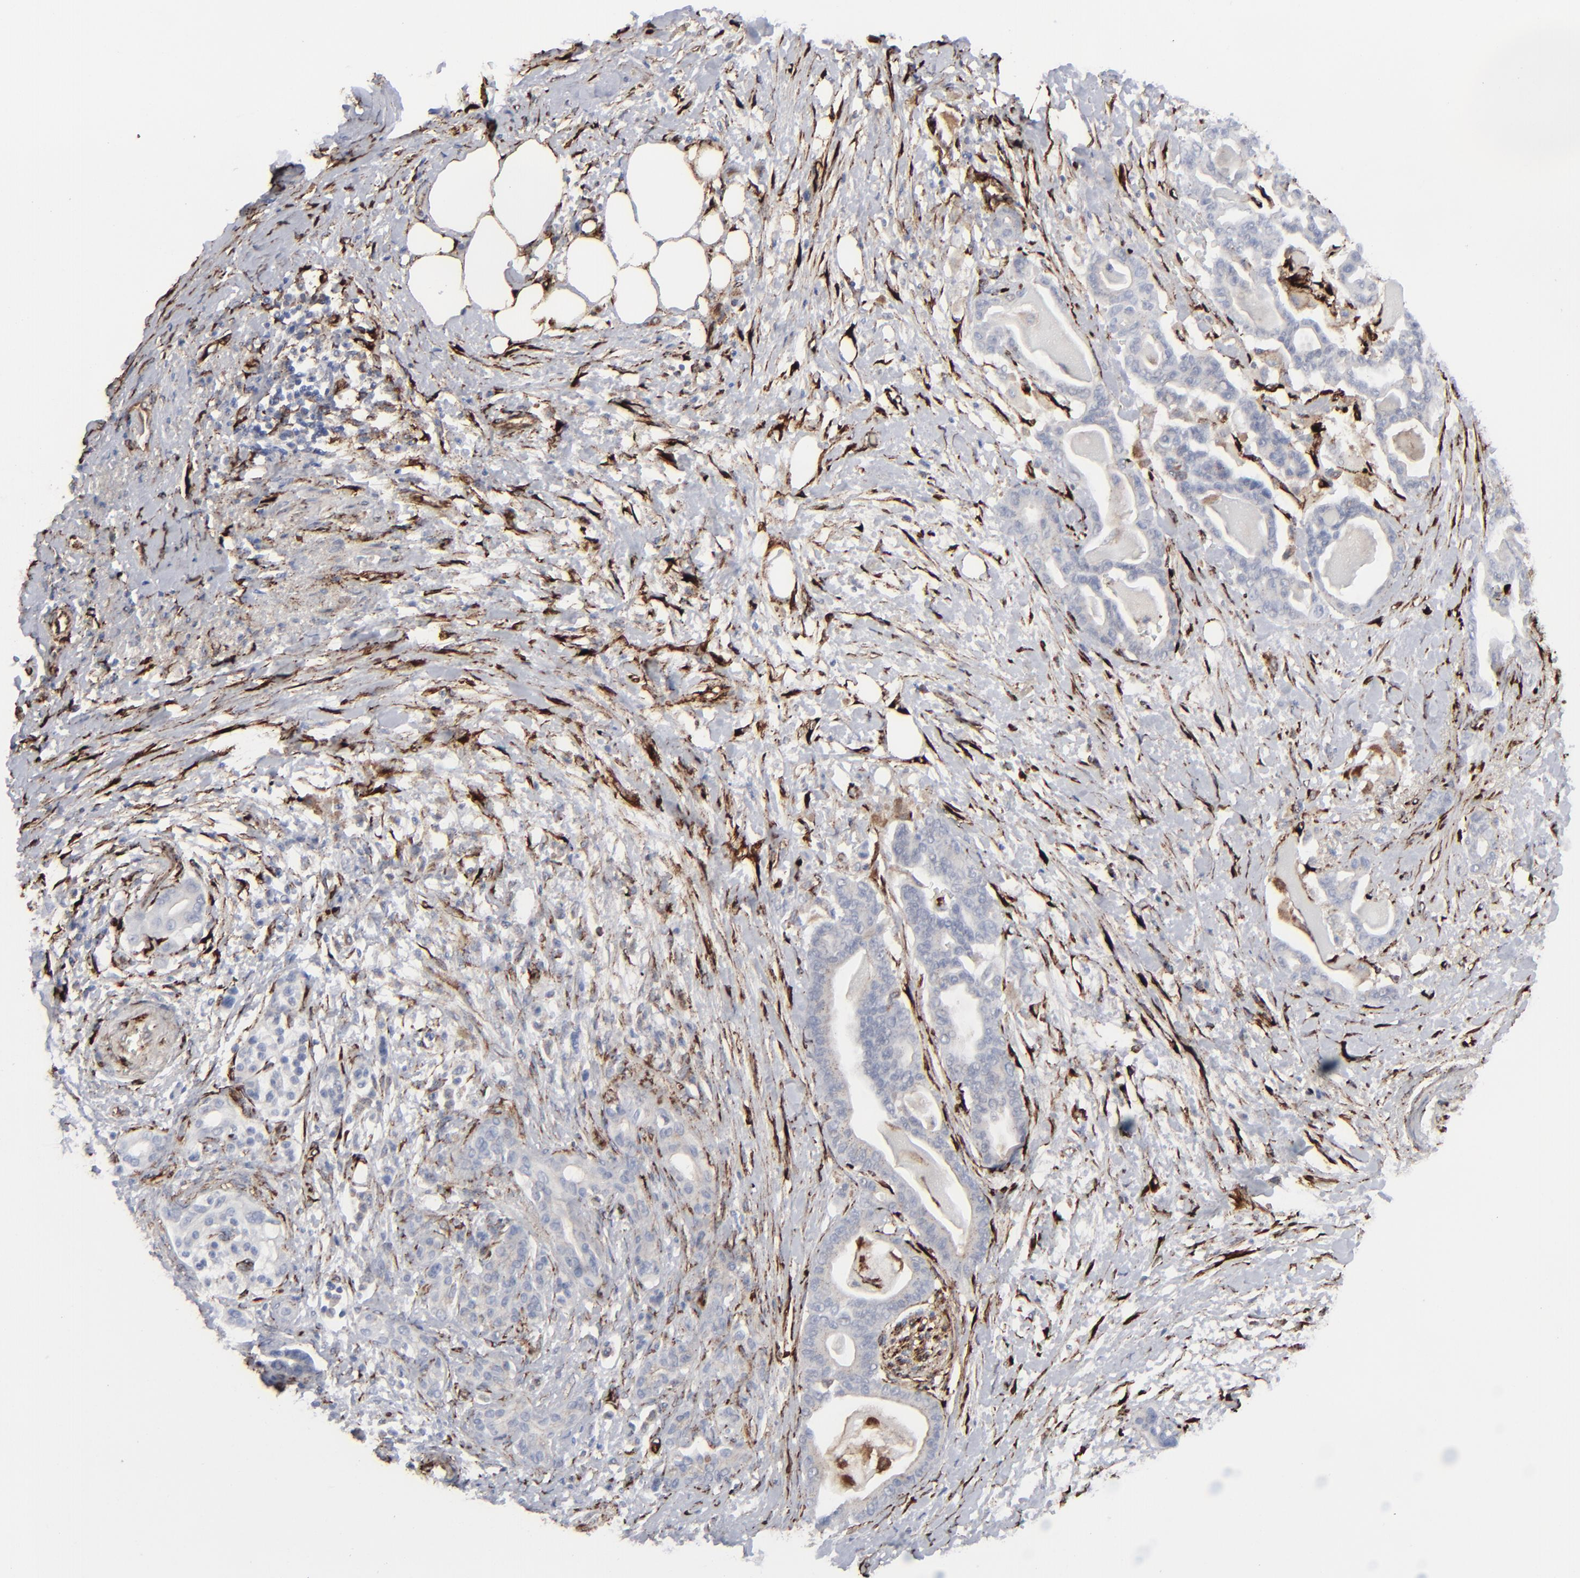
{"staining": {"intensity": "negative", "quantity": "none", "location": "none"}, "tissue": "pancreatic cancer", "cell_type": "Tumor cells", "image_type": "cancer", "snomed": [{"axis": "morphology", "description": "Adenocarcinoma, NOS"}, {"axis": "topography", "description": "Pancreas"}], "caption": "IHC image of human pancreatic cancer (adenocarcinoma) stained for a protein (brown), which displays no positivity in tumor cells. (DAB (3,3'-diaminobenzidine) immunohistochemistry (IHC) with hematoxylin counter stain).", "gene": "SPARC", "patient": {"sex": "male", "age": 63}}